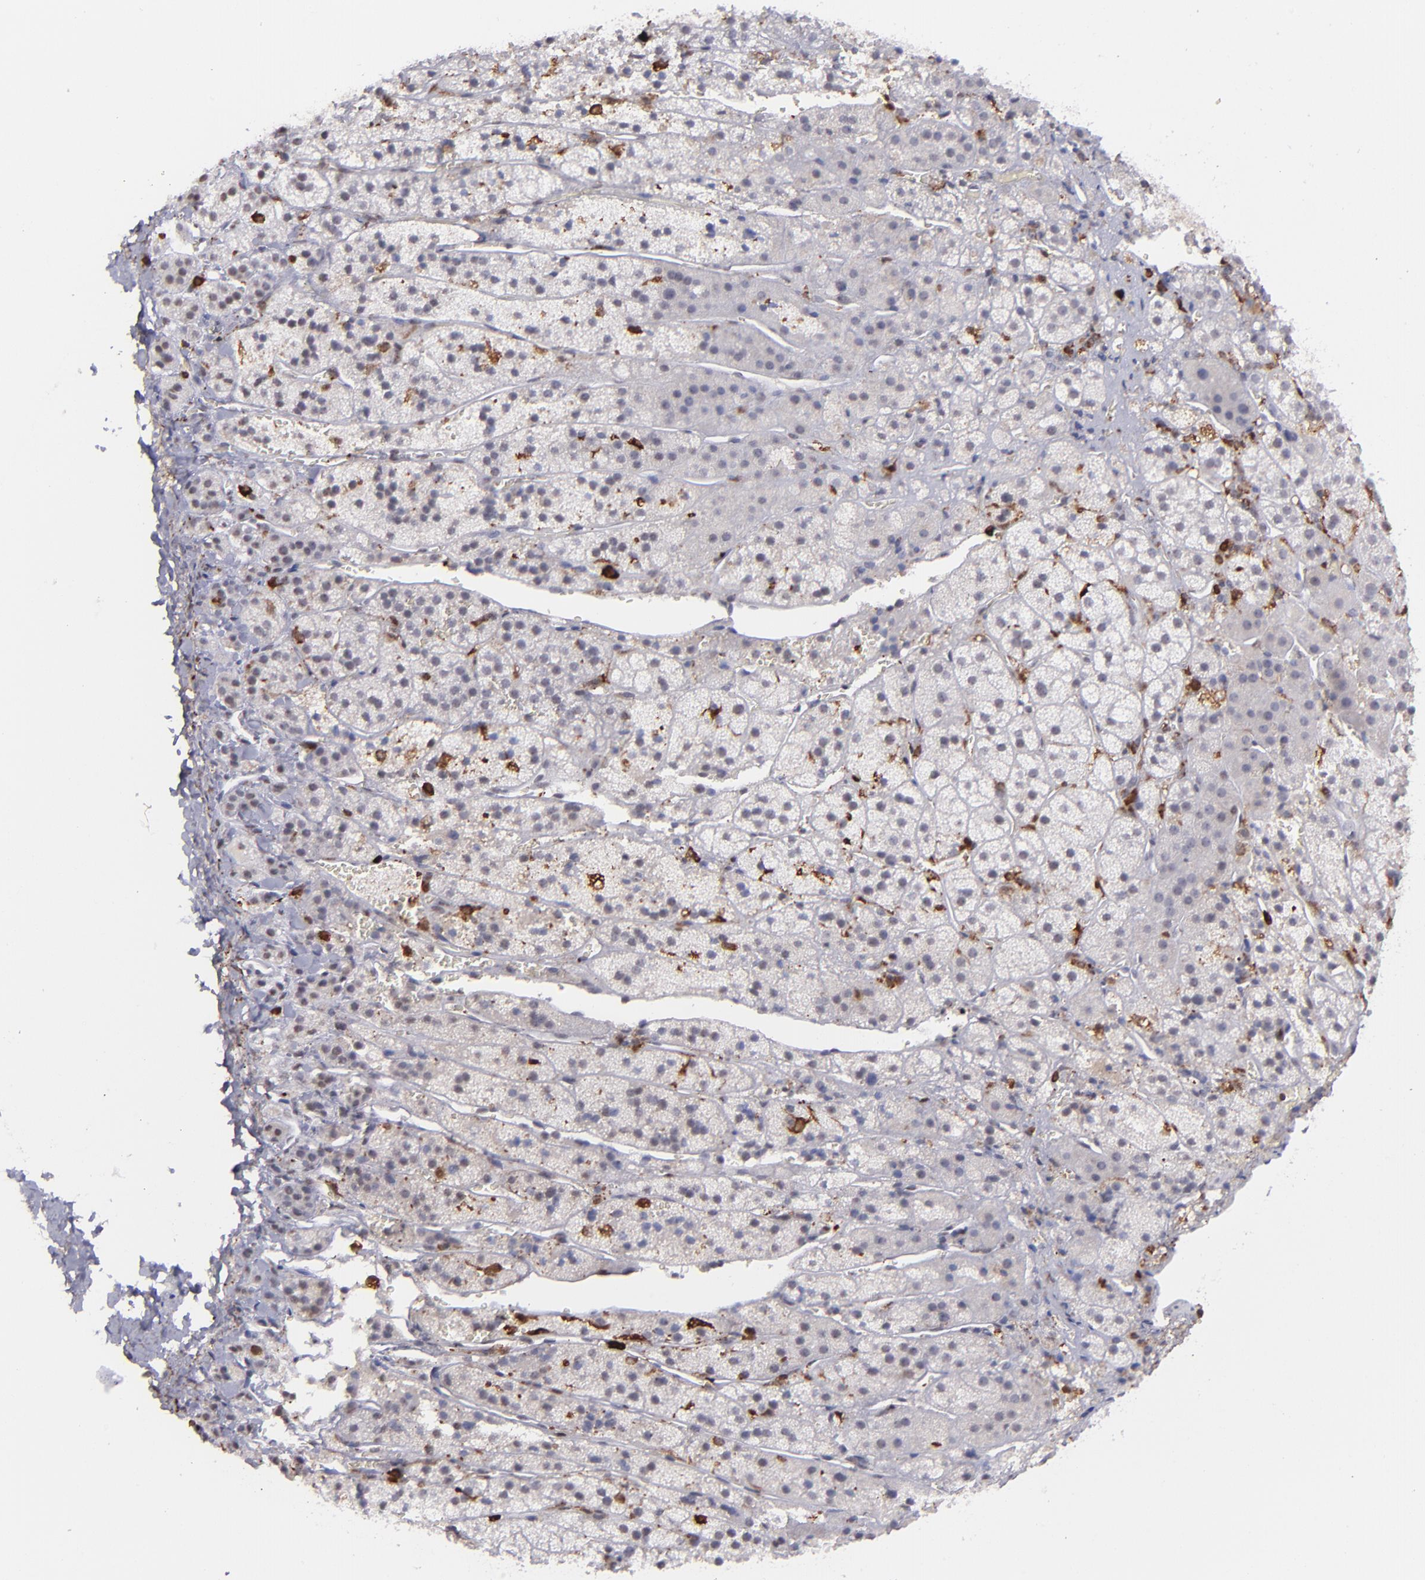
{"staining": {"intensity": "negative", "quantity": "none", "location": "none"}, "tissue": "adrenal gland", "cell_type": "Glandular cells", "image_type": "normal", "snomed": [{"axis": "morphology", "description": "Normal tissue, NOS"}, {"axis": "topography", "description": "Adrenal gland"}], "caption": "IHC of unremarkable adrenal gland shows no positivity in glandular cells.", "gene": "NCF2", "patient": {"sex": "female", "age": 44}}